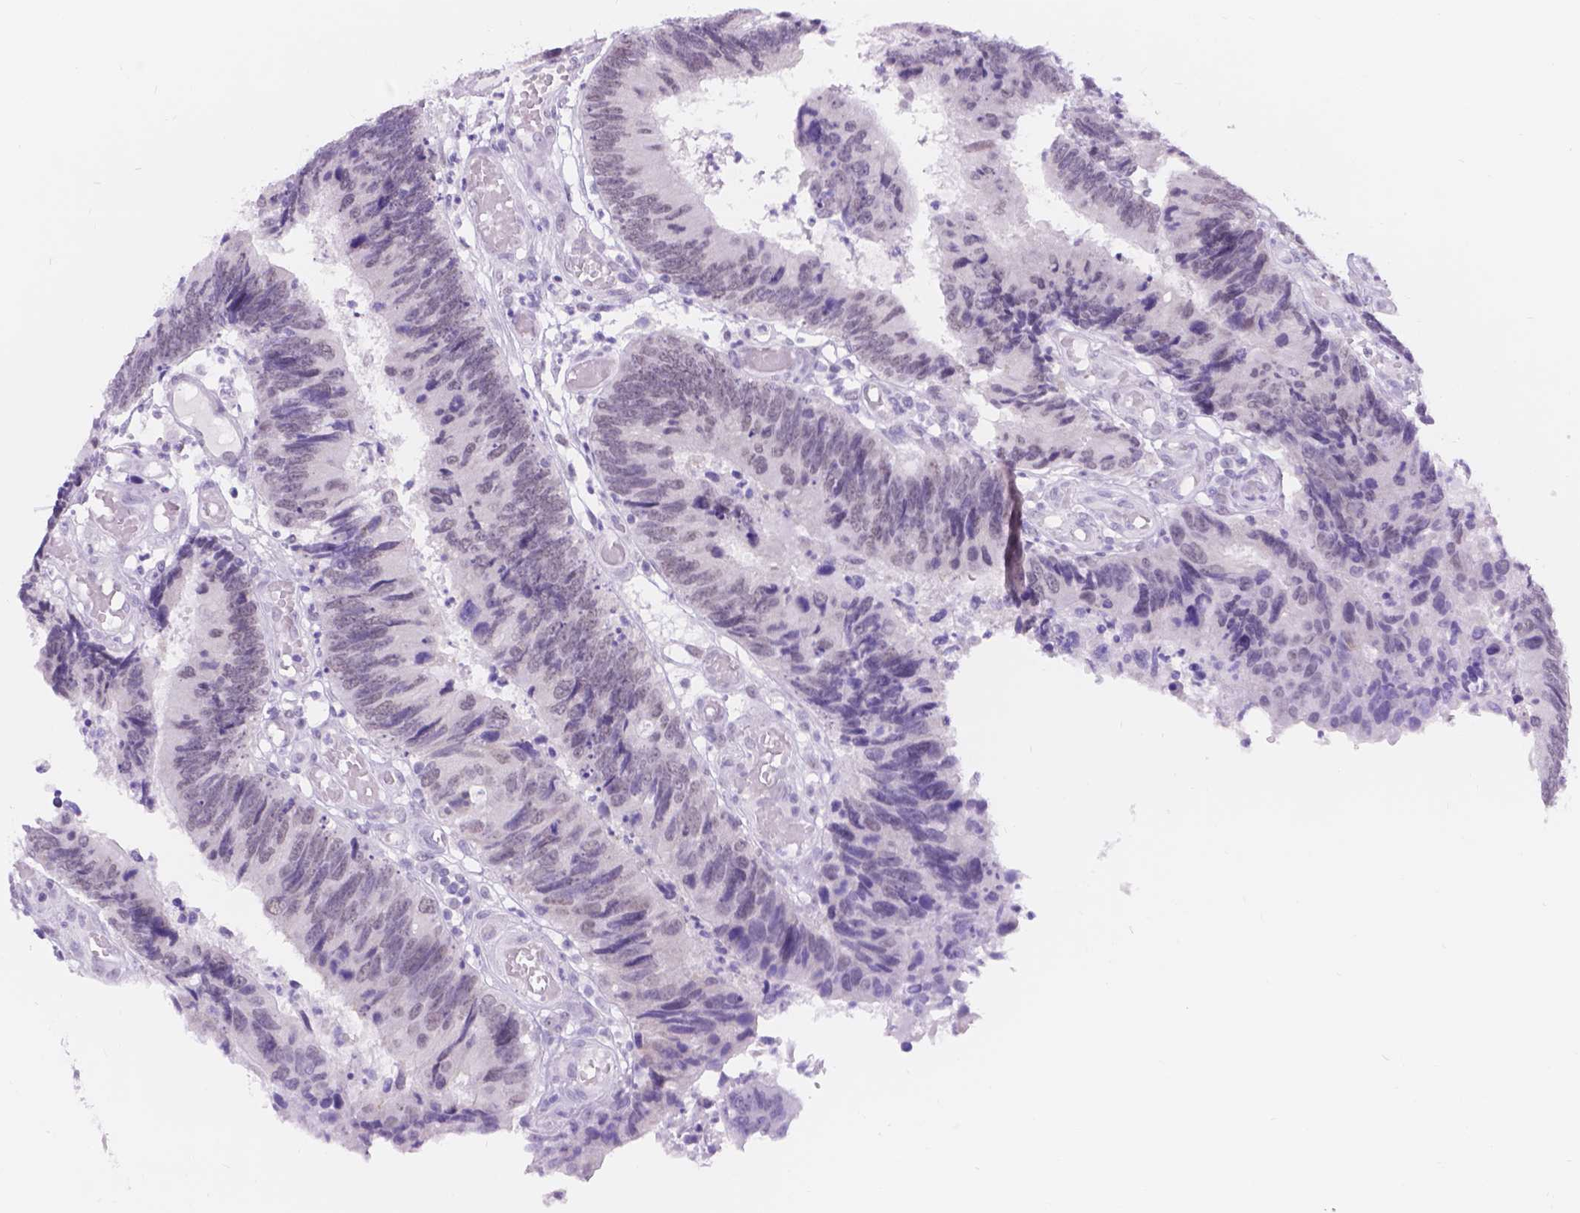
{"staining": {"intensity": "negative", "quantity": "none", "location": "none"}, "tissue": "colorectal cancer", "cell_type": "Tumor cells", "image_type": "cancer", "snomed": [{"axis": "morphology", "description": "Adenocarcinoma, NOS"}, {"axis": "topography", "description": "Colon"}], "caption": "A histopathology image of colorectal adenocarcinoma stained for a protein shows no brown staining in tumor cells.", "gene": "DCC", "patient": {"sex": "female", "age": 67}}